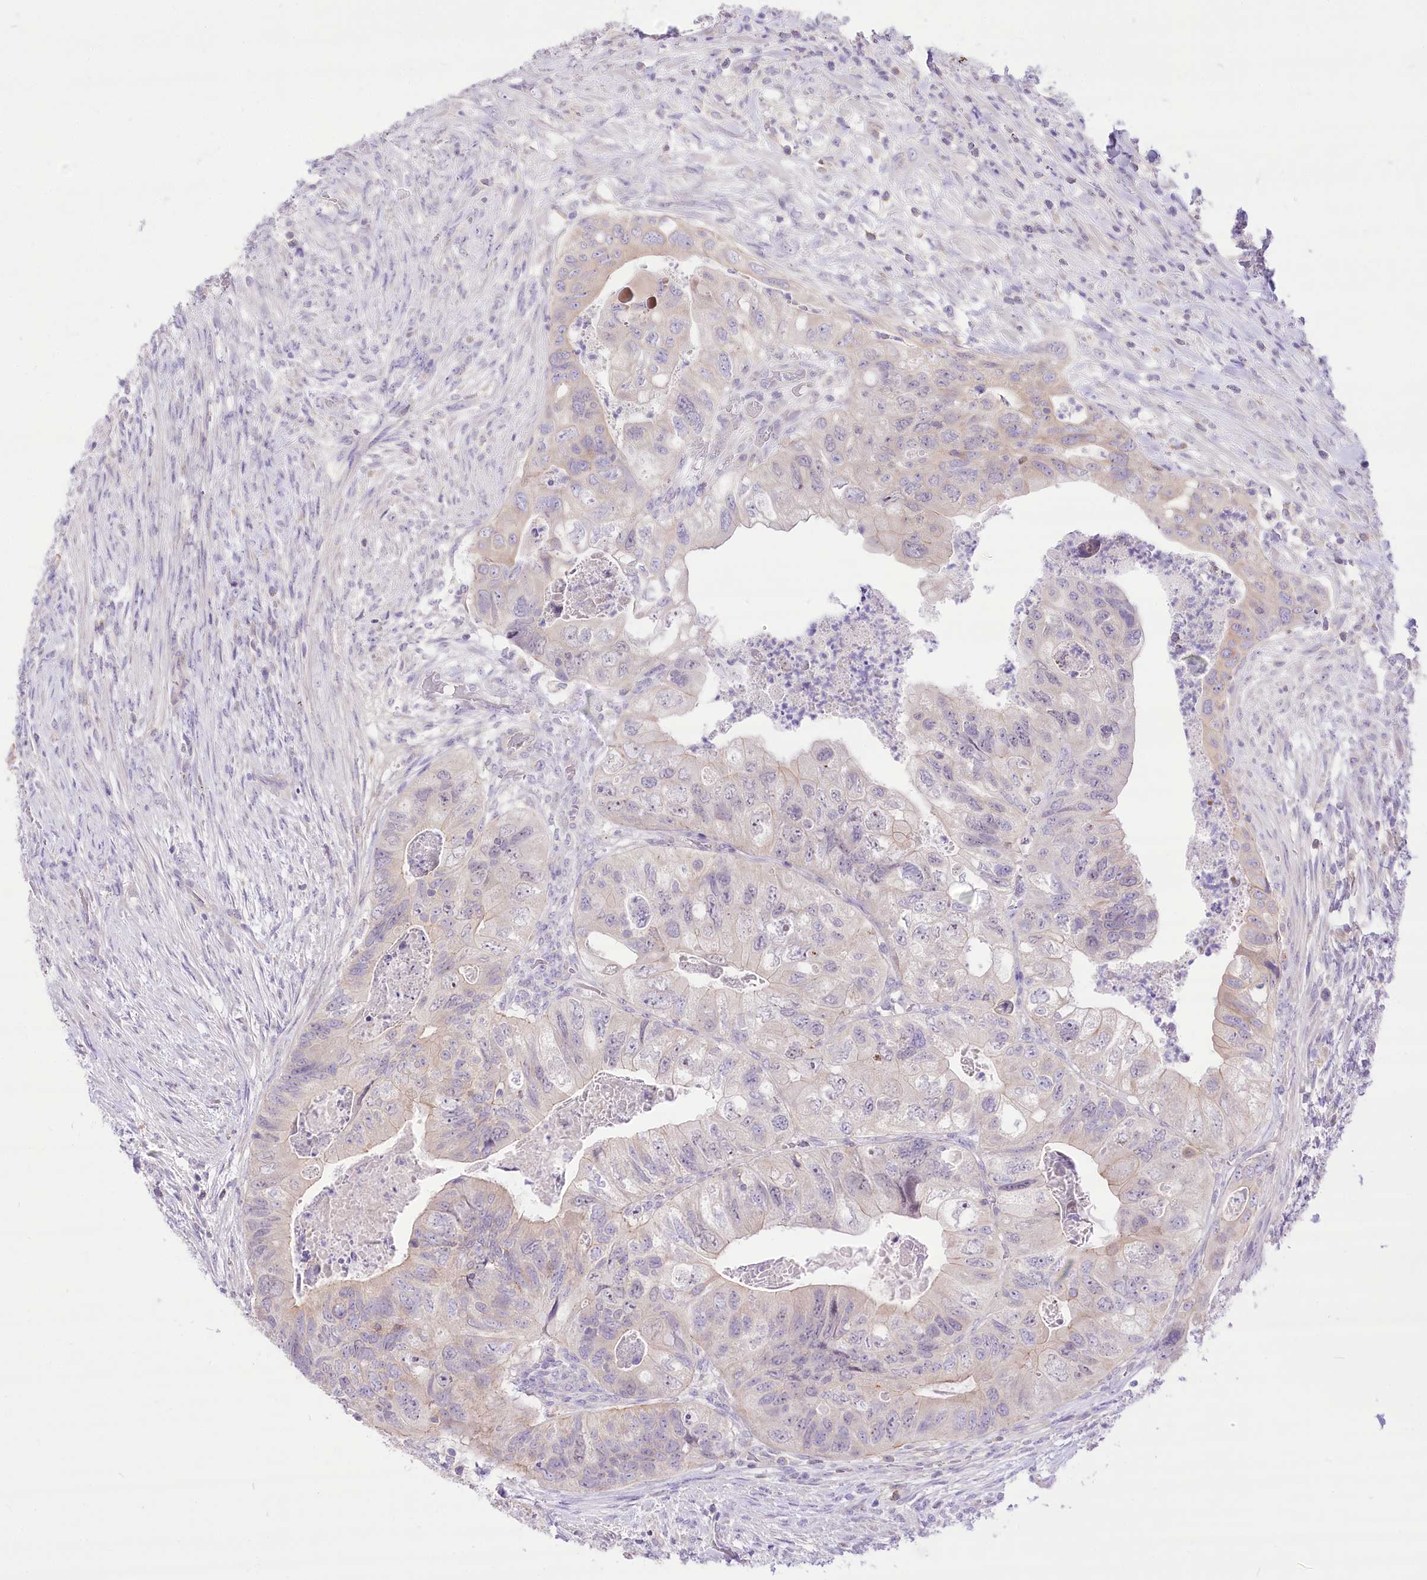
{"staining": {"intensity": "negative", "quantity": "none", "location": "none"}, "tissue": "colorectal cancer", "cell_type": "Tumor cells", "image_type": "cancer", "snomed": [{"axis": "morphology", "description": "Adenocarcinoma, NOS"}, {"axis": "topography", "description": "Rectum"}], "caption": "Immunohistochemistry histopathology image of human colorectal cancer (adenocarcinoma) stained for a protein (brown), which reveals no expression in tumor cells.", "gene": "HELT", "patient": {"sex": "male", "age": 63}}